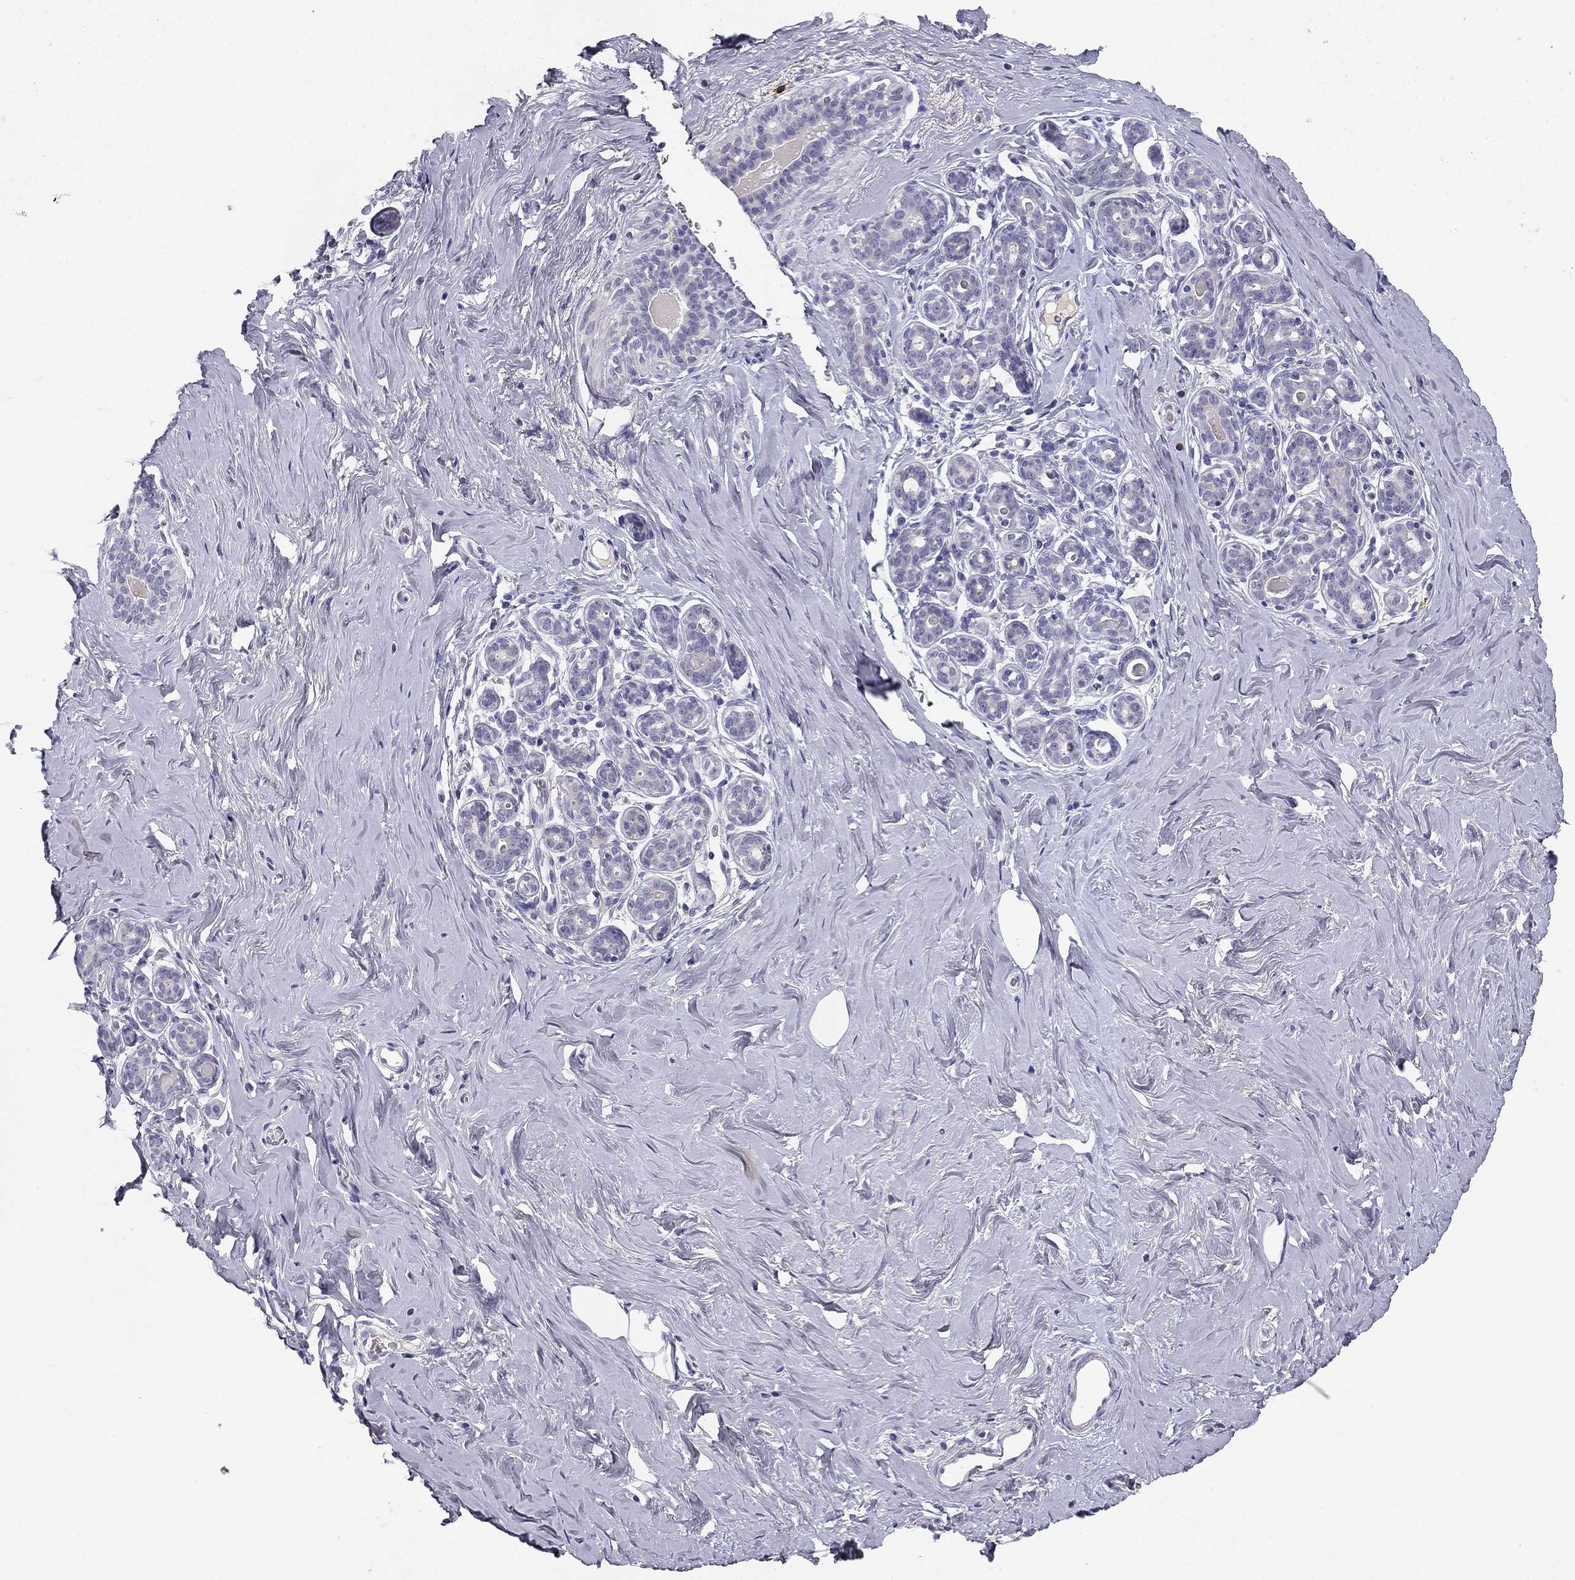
{"staining": {"intensity": "negative", "quantity": "none", "location": "none"}, "tissue": "breast", "cell_type": "Adipocytes", "image_type": "normal", "snomed": [{"axis": "morphology", "description": "Normal tissue, NOS"}, {"axis": "topography", "description": "Skin"}, {"axis": "topography", "description": "Breast"}], "caption": "This is an immunohistochemistry micrograph of normal breast. There is no expression in adipocytes.", "gene": "SLC6A4", "patient": {"sex": "female", "age": 43}}